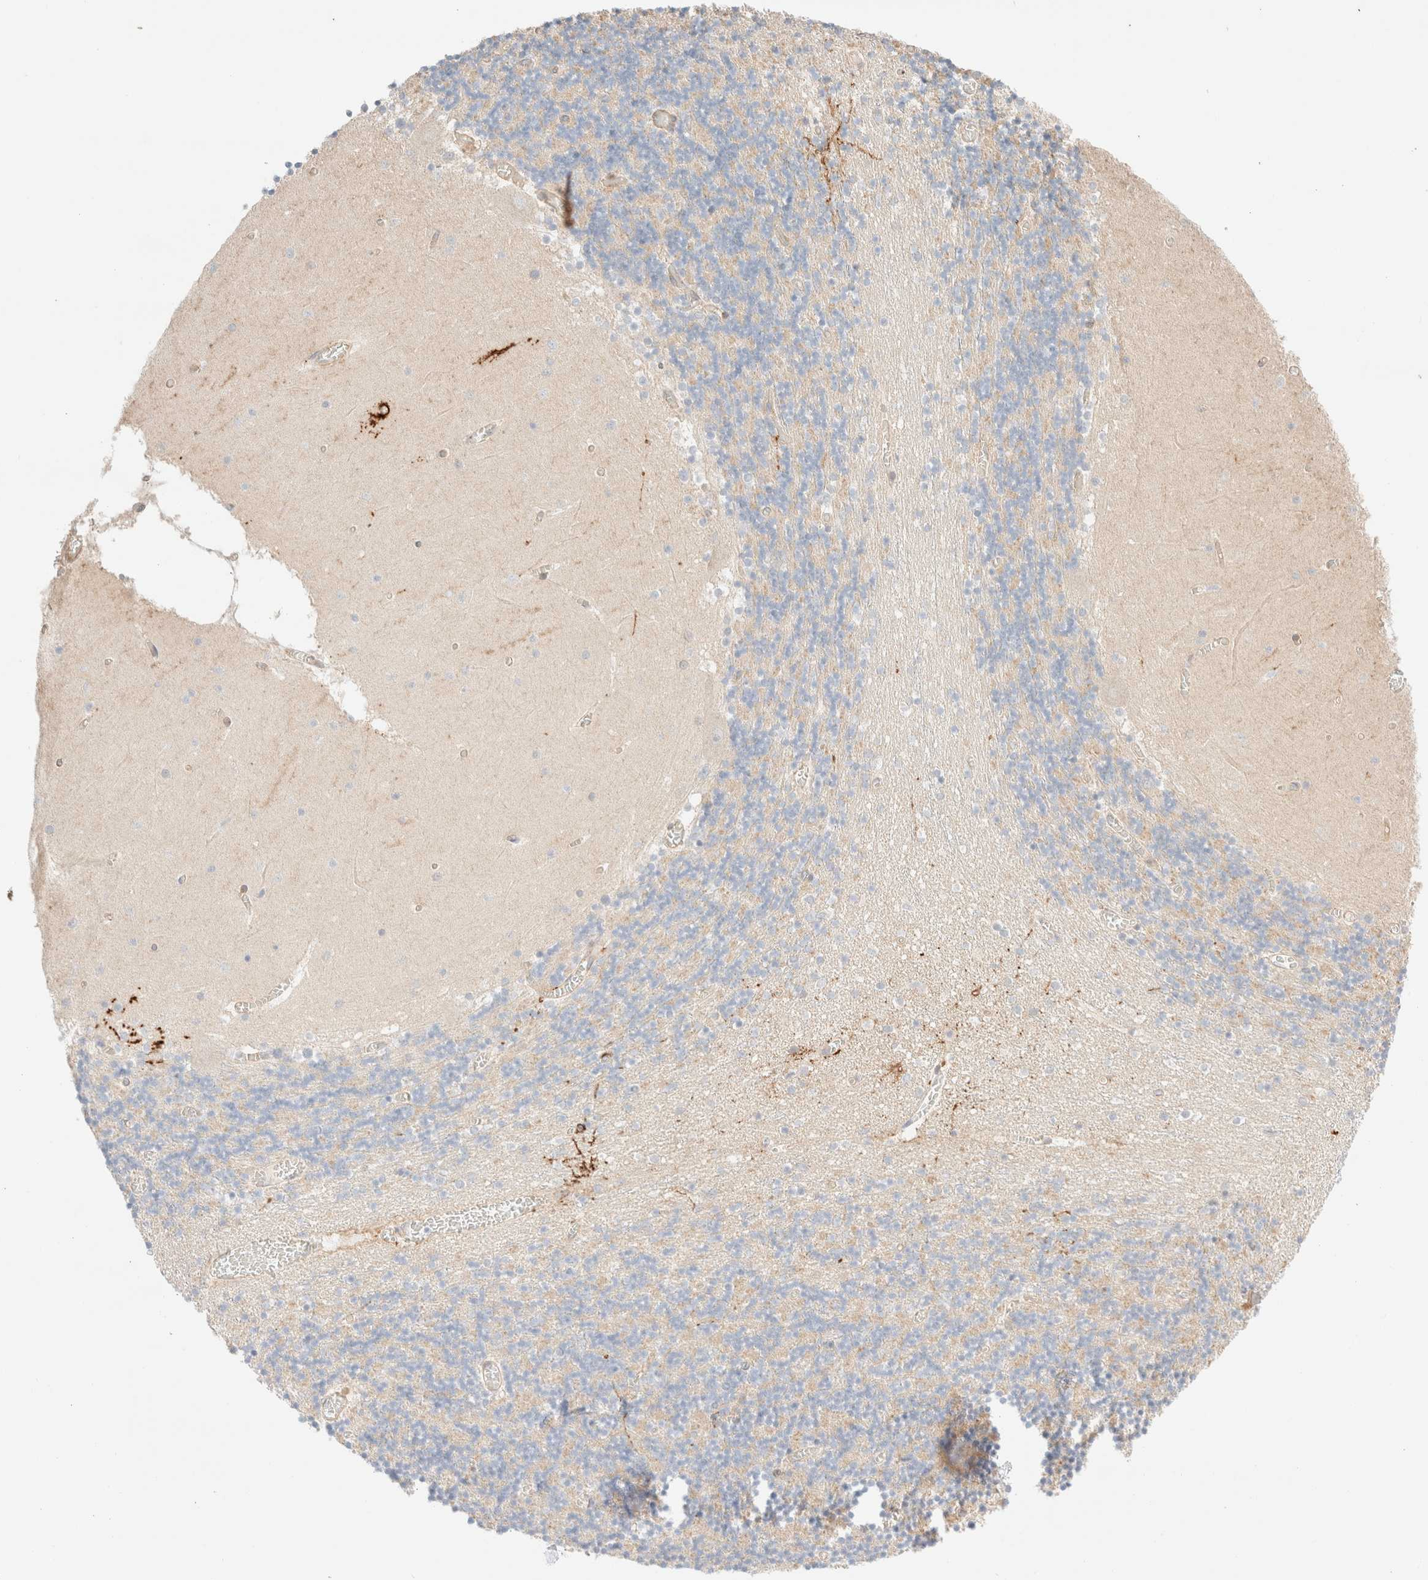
{"staining": {"intensity": "negative", "quantity": "none", "location": "none"}, "tissue": "cerebellum", "cell_type": "Cells in granular layer", "image_type": "normal", "snomed": [{"axis": "morphology", "description": "Normal tissue, NOS"}, {"axis": "topography", "description": "Cerebellum"}], "caption": "Histopathology image shows no significant protein expression in cells in granular layer of benign cerebellum. Brightfield microscopy of immunohistochemistry stained with DAB (brown) and hematoxylin (blue), captured at high magnification.", "gene": "NIBAN2", "patient": {"sex": "female", "age": 28}}